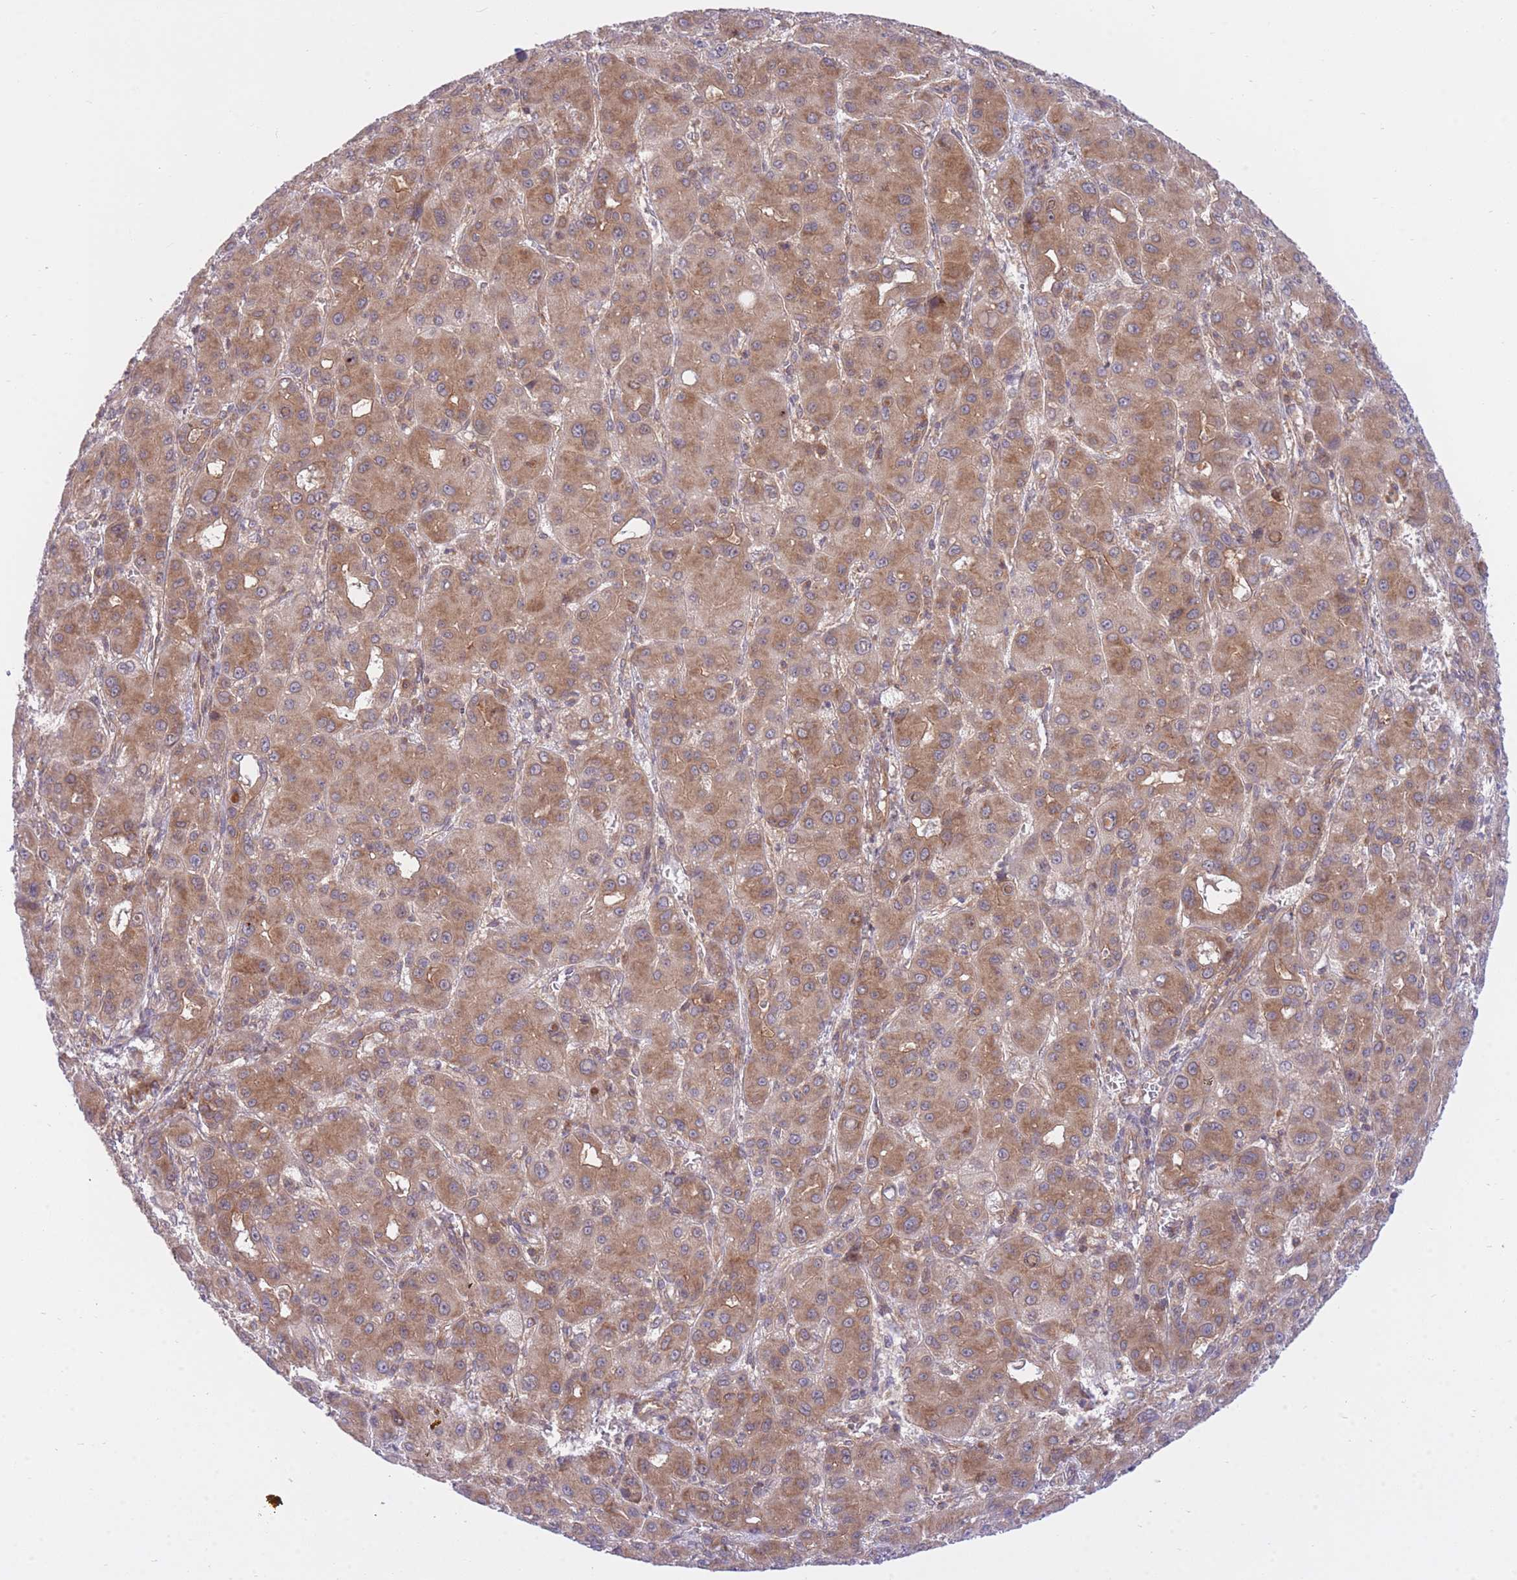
{"staining": {"intensity": "moderate", "quantity": ">75%", "location": "cytoplasmic/membranous"}, "tissue": "liver cancer", "cell_type": "Tumor cells", "image_type": "cancer", "snomed": [{"axis": "morphology", "description": "Carcinoma, Hepatocellular, NOS"}, {"axis": "topography", "description": "Liver"}], "caption": "Protein staining reveals moderate cytoplasmic/membranous staining in approximately >75% of tumor cells in liver hepatocellular carcinoma.", "gene": "EIF2B2", "patient": {"sex": "male", "age": 55}}